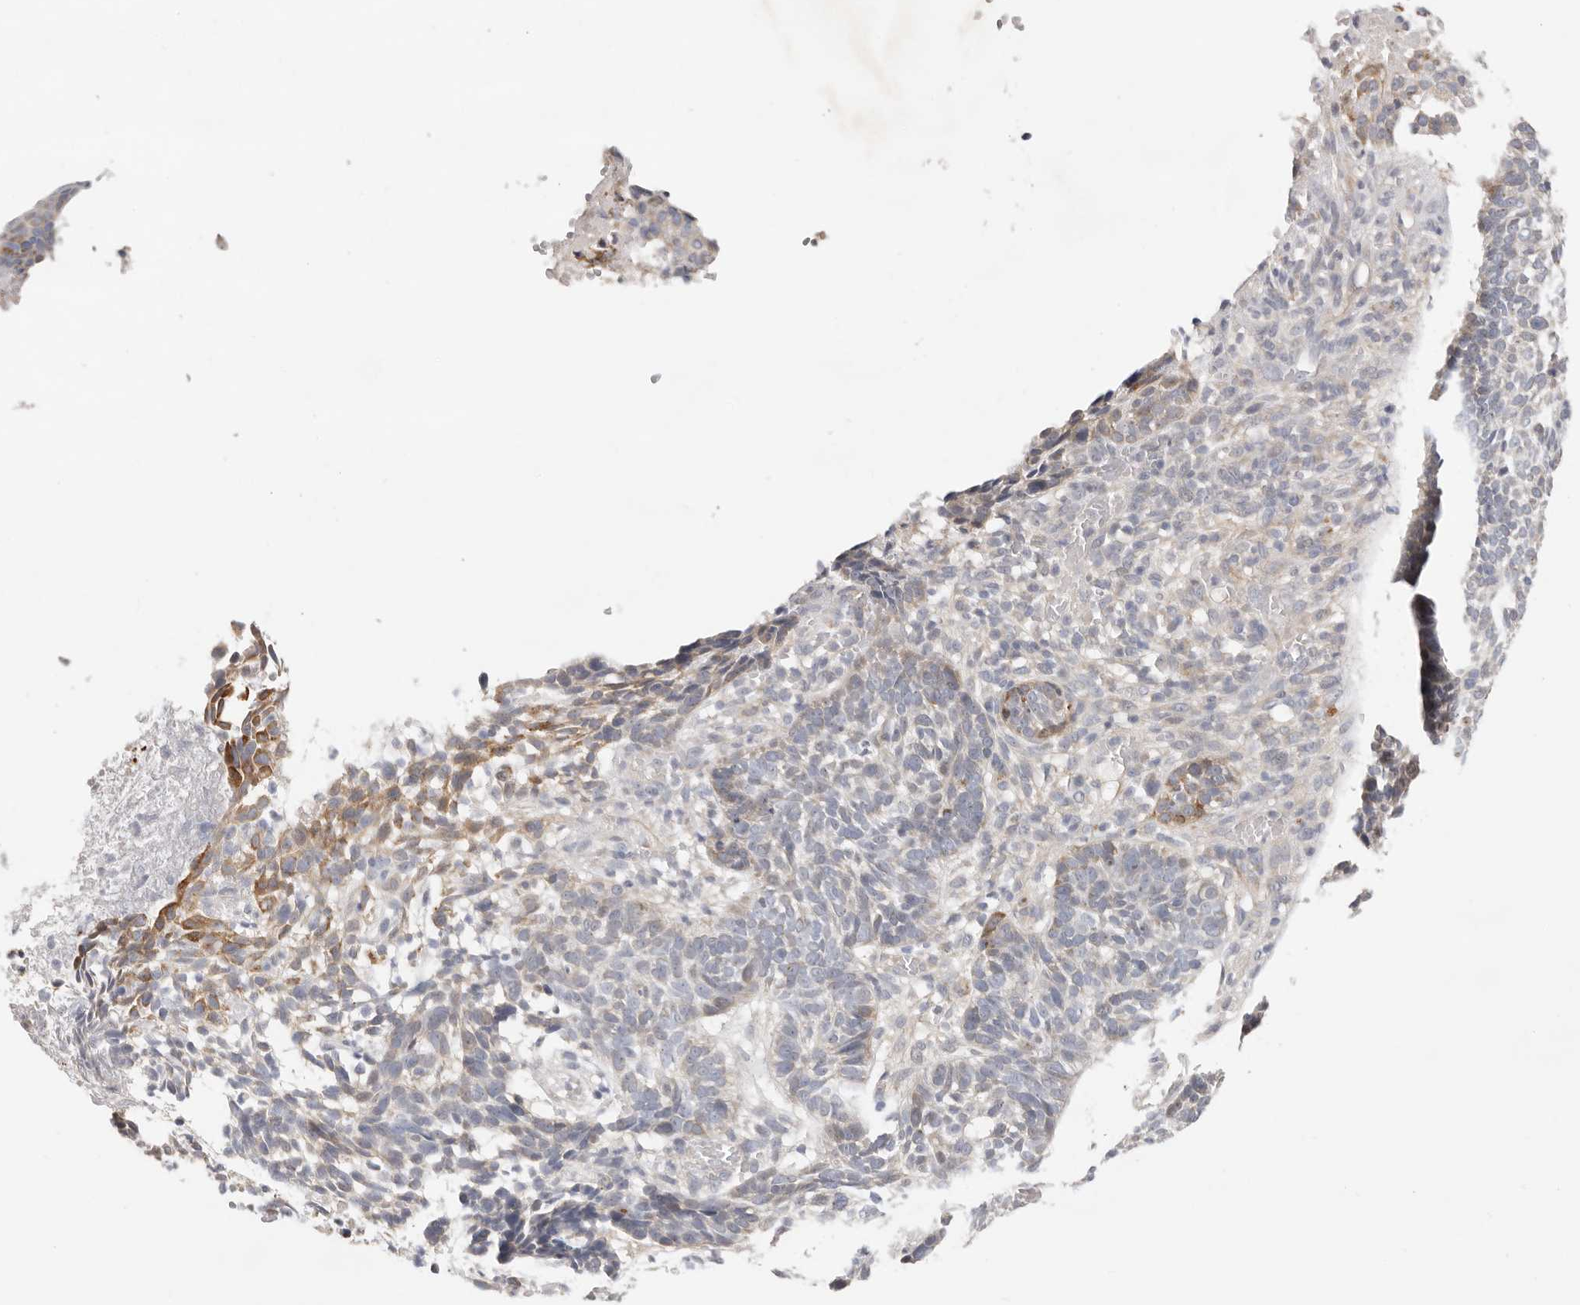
{"staining": {"intensity": "moderate", "quantity": "<25%", "location": "cytoplasmic/membranous"}, "tissue": "skin cancer", "cell_type": "Tumor cells", "image_type": "cancer", "snomed": [{"axis": "morphology", "description": "Basal cell carcinoma"}, {"axis": "topography", "description": "Skin"}], "caption": "Human basal cell carcinoma (skin) stained for a protein (brown) demonstrates moderate cytoplasmic/membranous positive staining in approximately <25% of tumor cells.", "gene": "USH1C", "patient": {"sex": "male", "age": 85}}